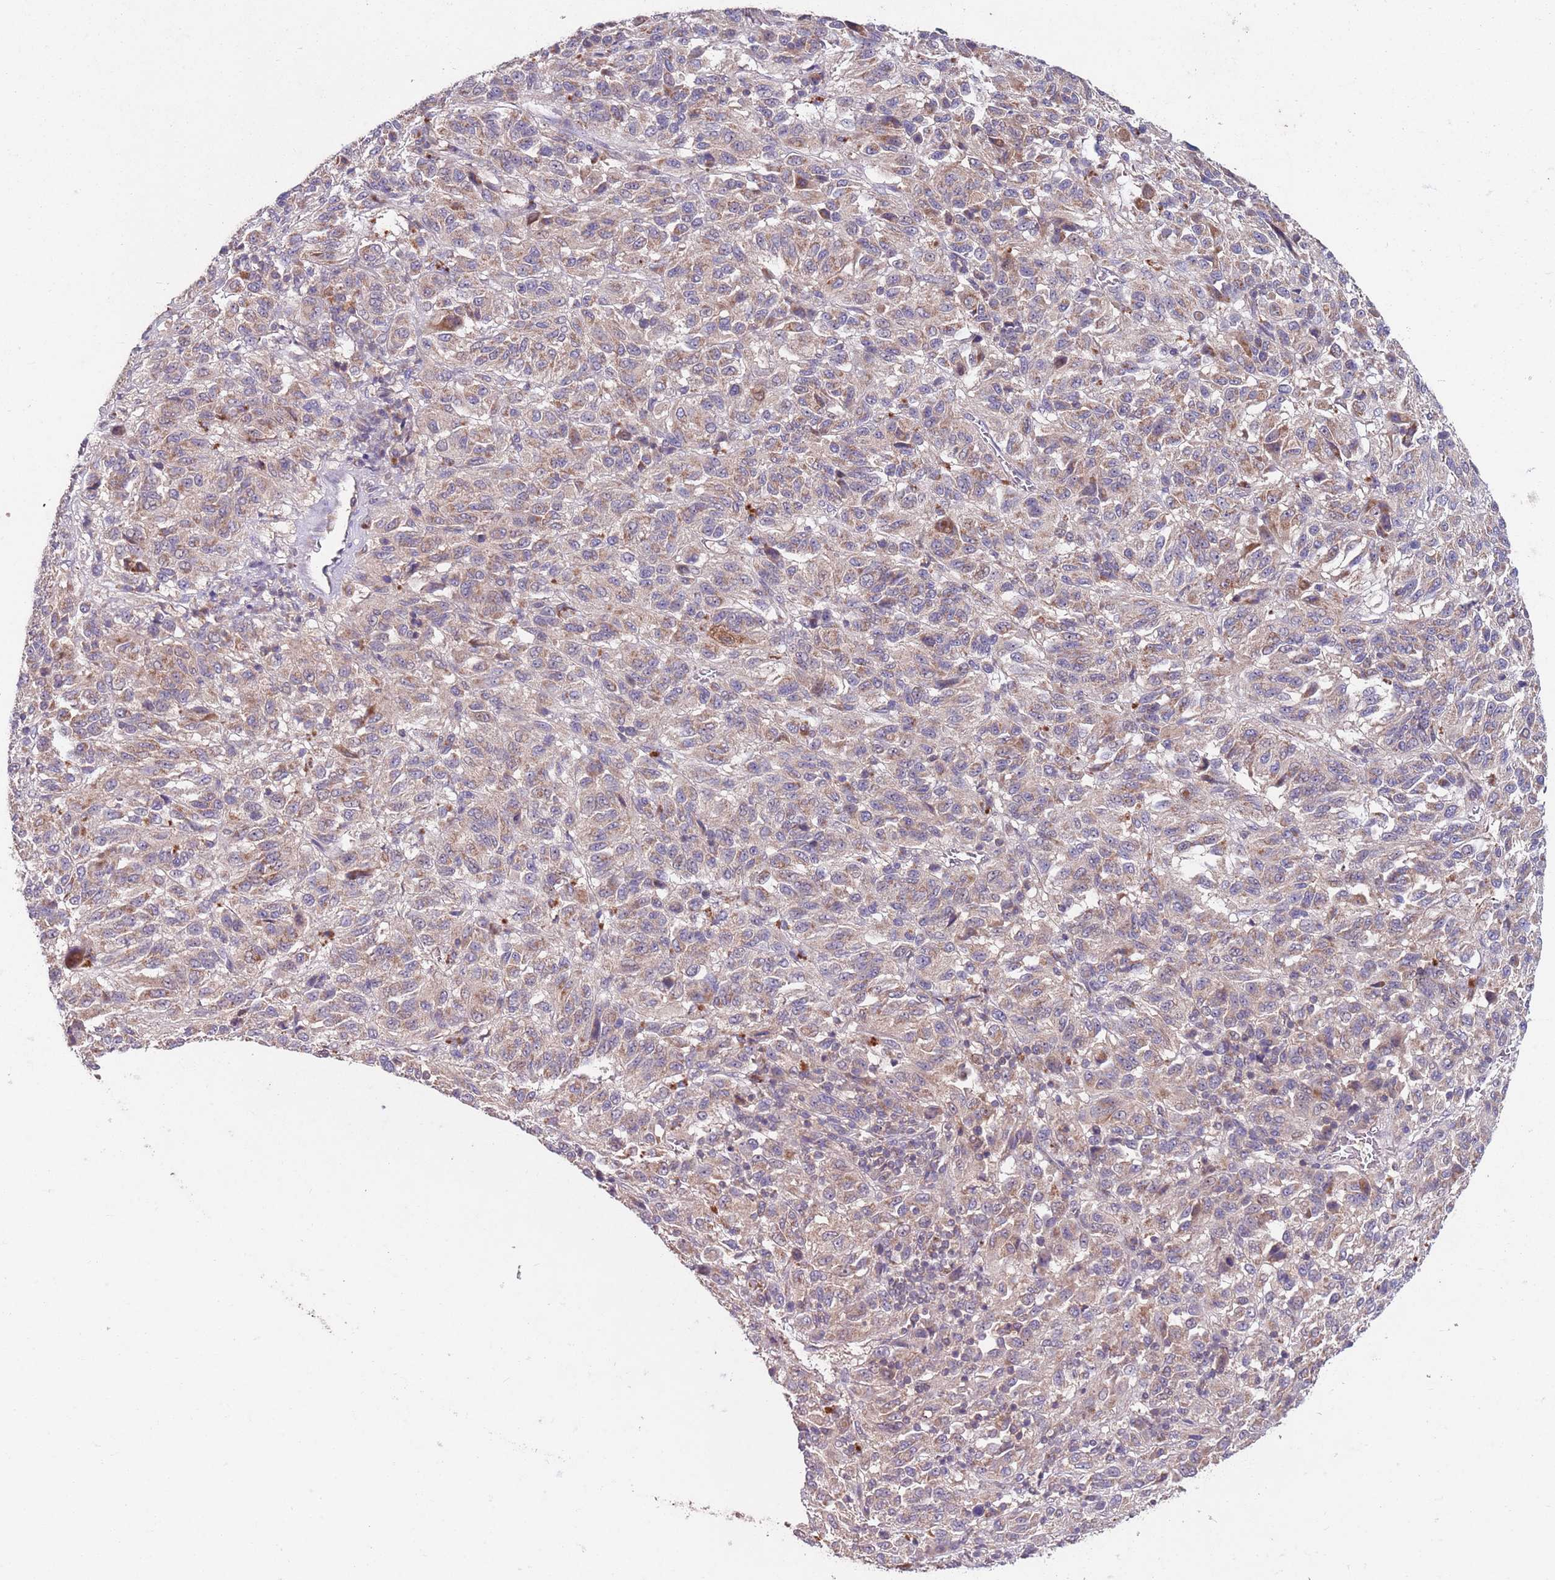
{"staining": {"intensity": "weak", "quantity": "25%-75%", "location": "cytoplasmic/membranous"}, "tissue": "melanoma", "cell_type": "Tumor cells", "image_type": "cancer", "snomed": [{"axis": "morphology", "description": "Malignant melanoma, Metastatic site"}, {"axis": "topography", "description": "Lung"}], "caption": "A brown stain highlights weak cytoplasmic/membranous expression of a protein in malignant melanoma (metastatic site) tumor cells.", "gene": "NRDE2", "patient": {"sex": "male", "age": 64}}